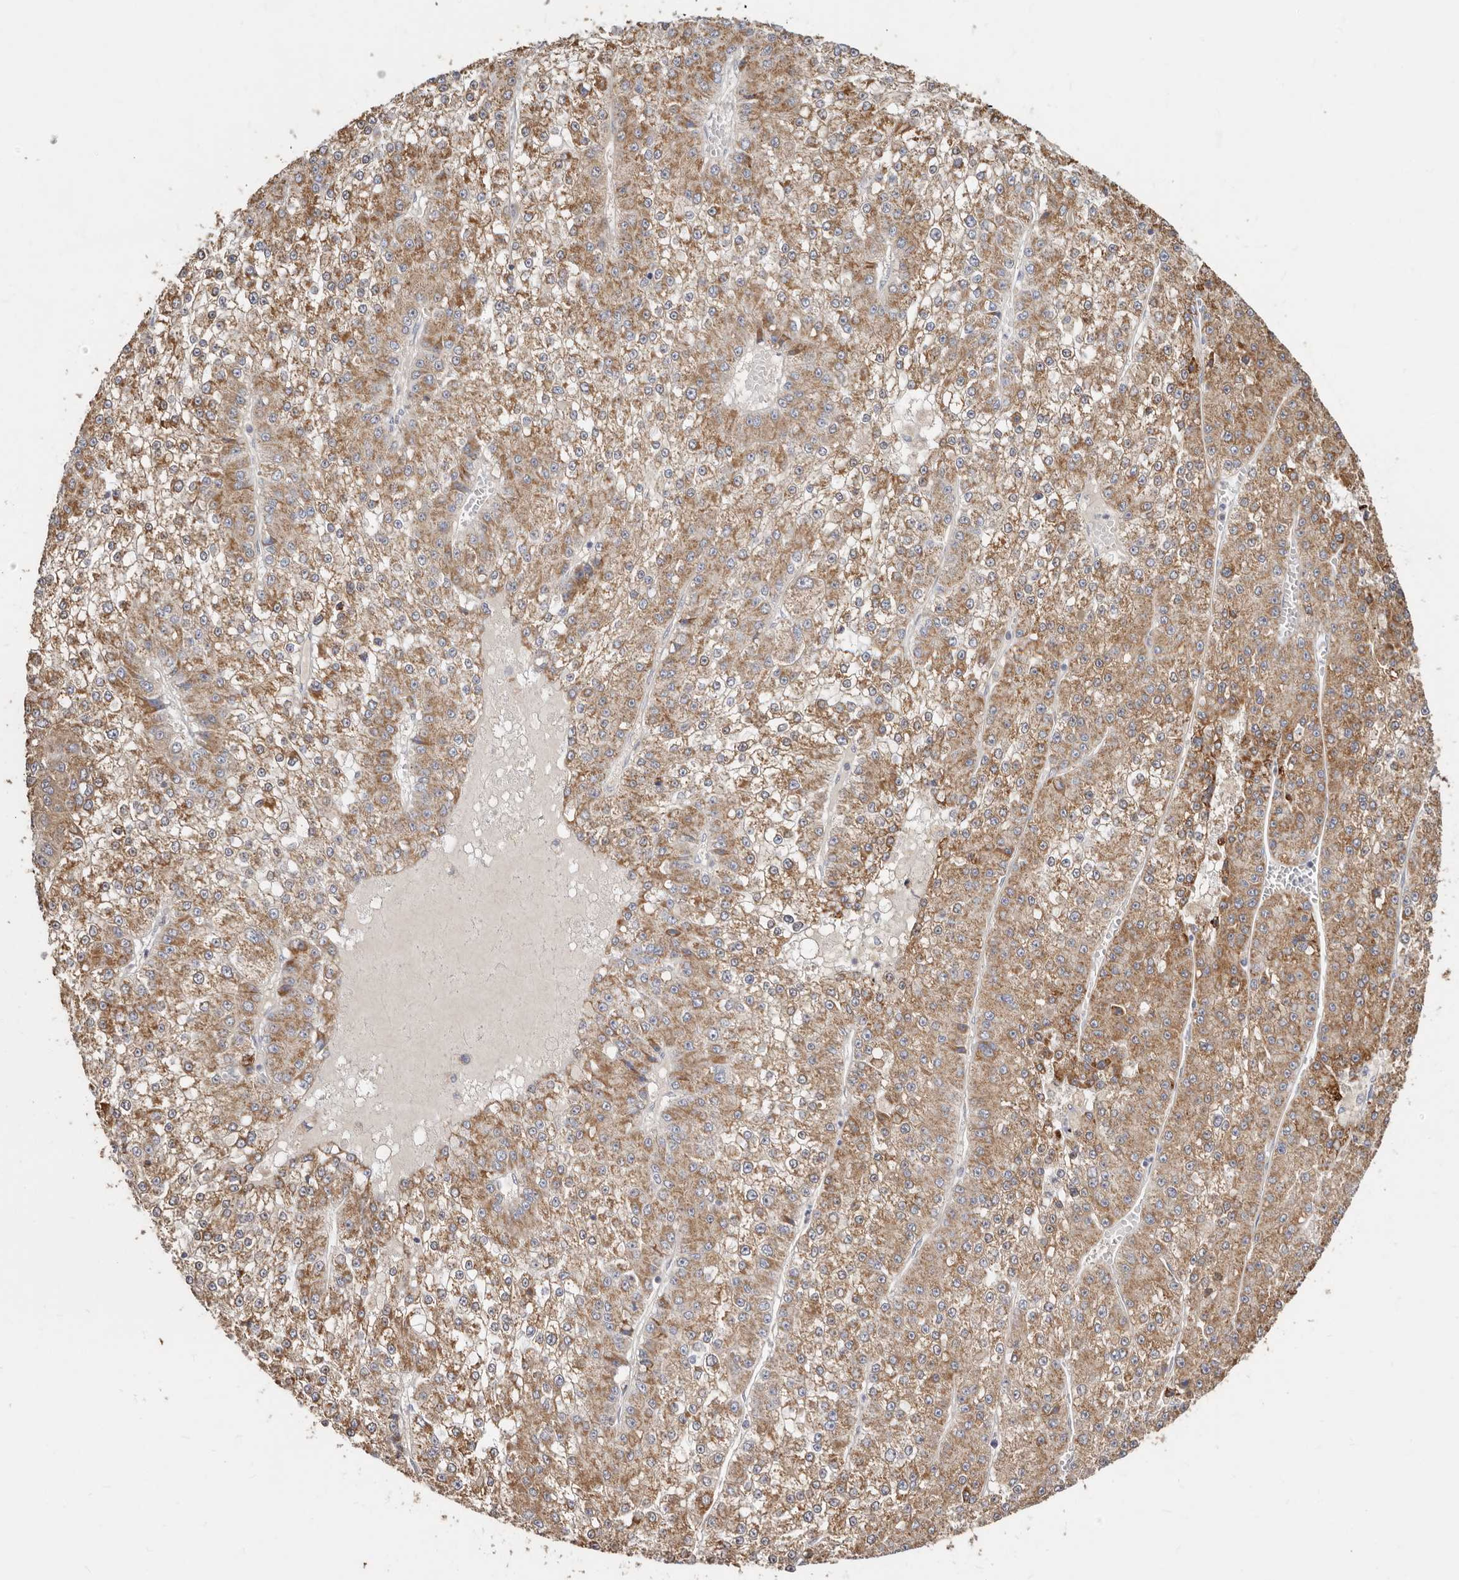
{"staining": {"intensity": "moderate", "quantity": ">75%", "location": "cytoplasmic/membranous"}, "tissue": "liver cancer", "cell_type": "Tumor cells", "image_type": "cancer", "snomed": [{"axis": "morphology", "description": "Carcinoma, Hepatocellular, NOS"}, {"axis": "topography", "description": "Liver"}], "caption": "Immunohistochemical staining of liver cancer (hepatocellular carcinoma) demonstrates medium levels of moderate cytoplasmic/membranous staining in about >75% of tumor cells. (Stains: DAB in brown, nuclei in blue, Microscopy: brightfield microscopy at high magnification).", "gene": "BAIAP2L1", "patient": {"sex": "female", "age": 73}}